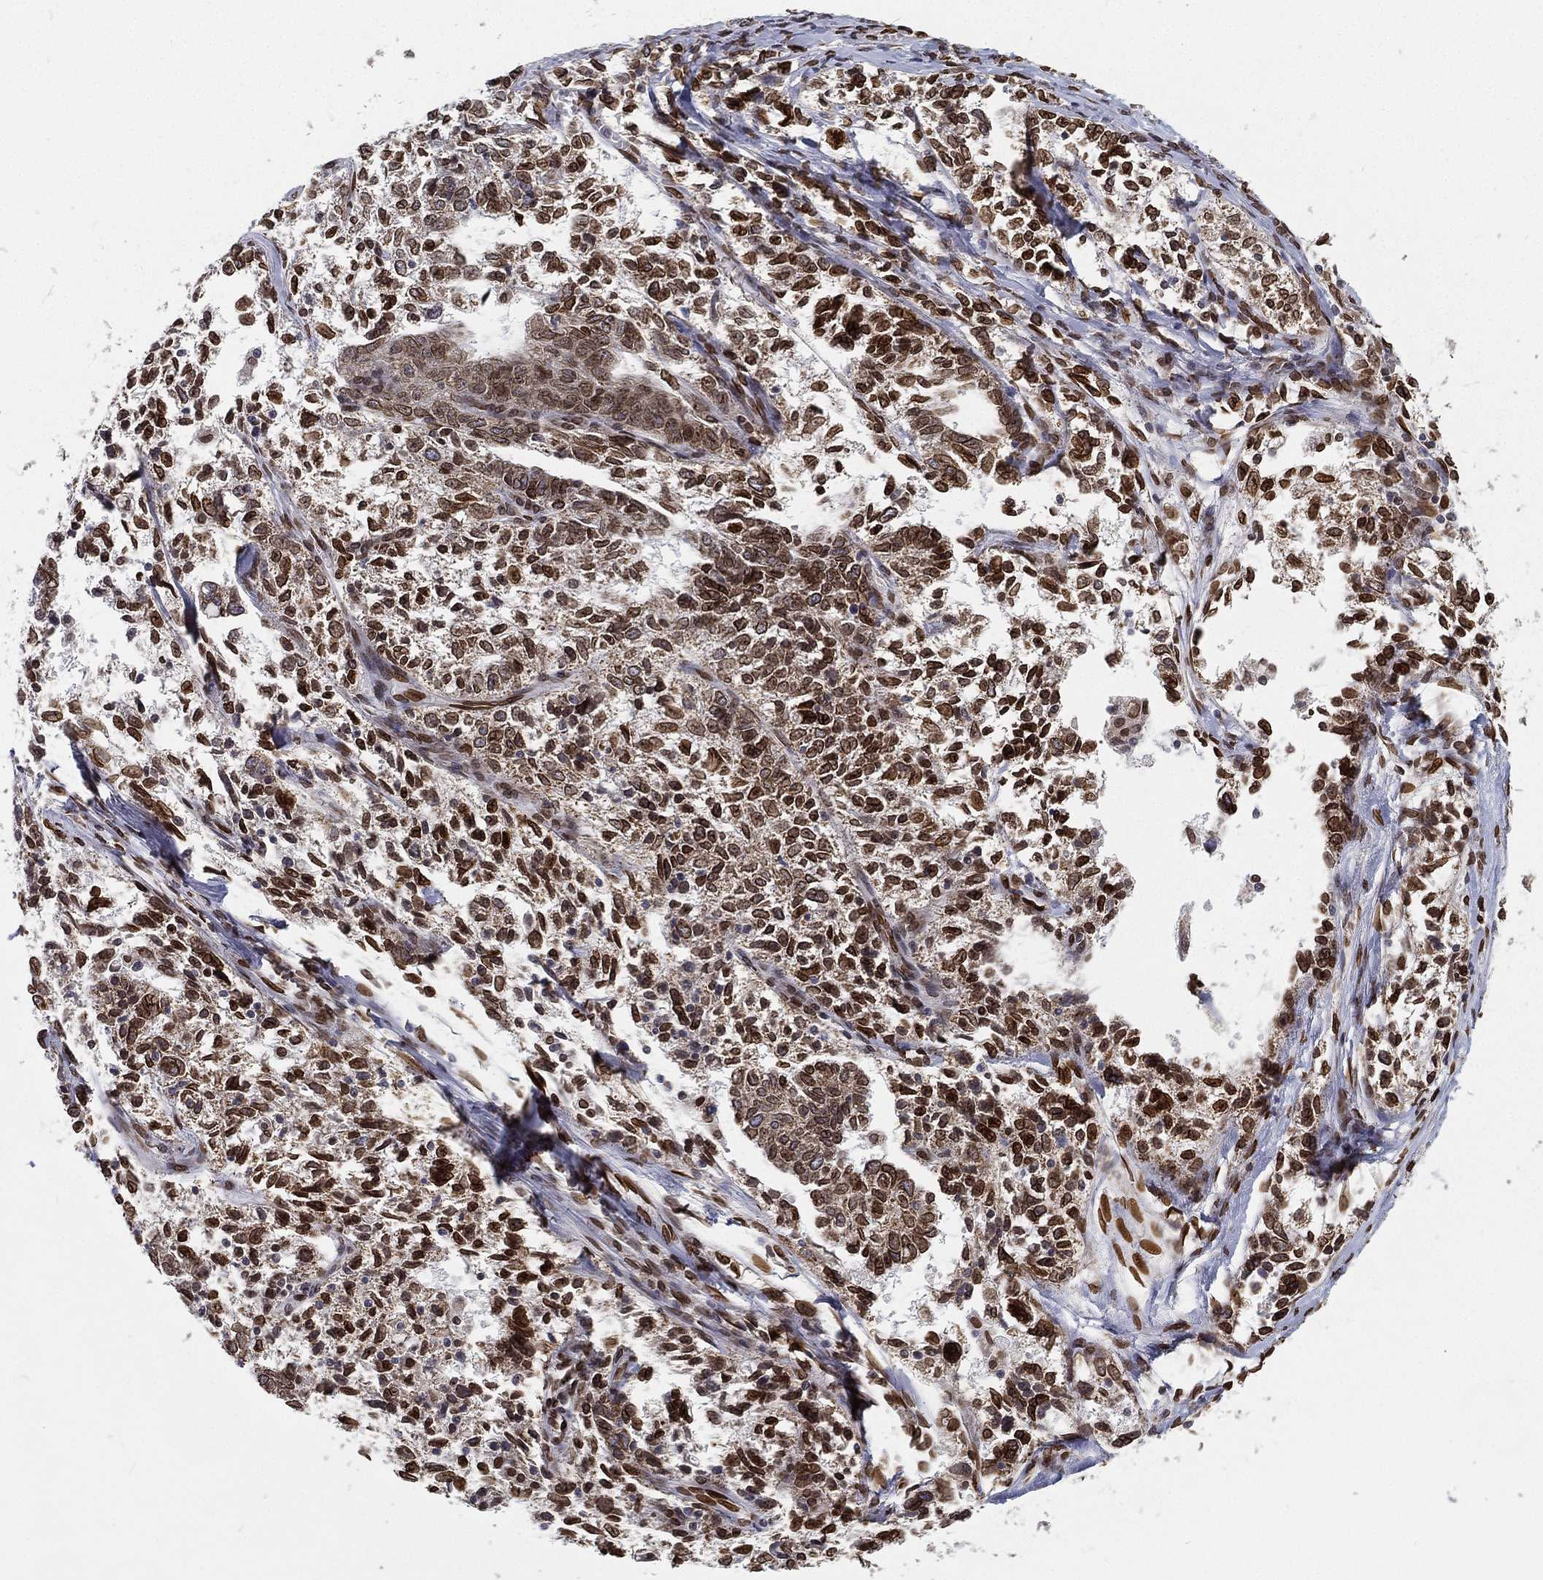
{"staining": {"intensity": "strong", "quantity": ">75%", "location": "cytoplasmic/membranous,nuclear"}, "tissue": "ovarian cancer", "cell_type": "Tumor cells", "image_type": "cancer", "snomed": [{"axis": "morphology", "description": "Cystadenocarcinoma, serous, NOS"}, {"axis": "topography", "description": "Ovary"}], "caption": "Immunohistochemical staining of human ovarian cancer exhibits strong cytoplasmic/membranous and nuclear protein positivity in approximately >75% of tumor cells.", "gene": "PALB2", "patient": {"sex": "female", "age": 71}}